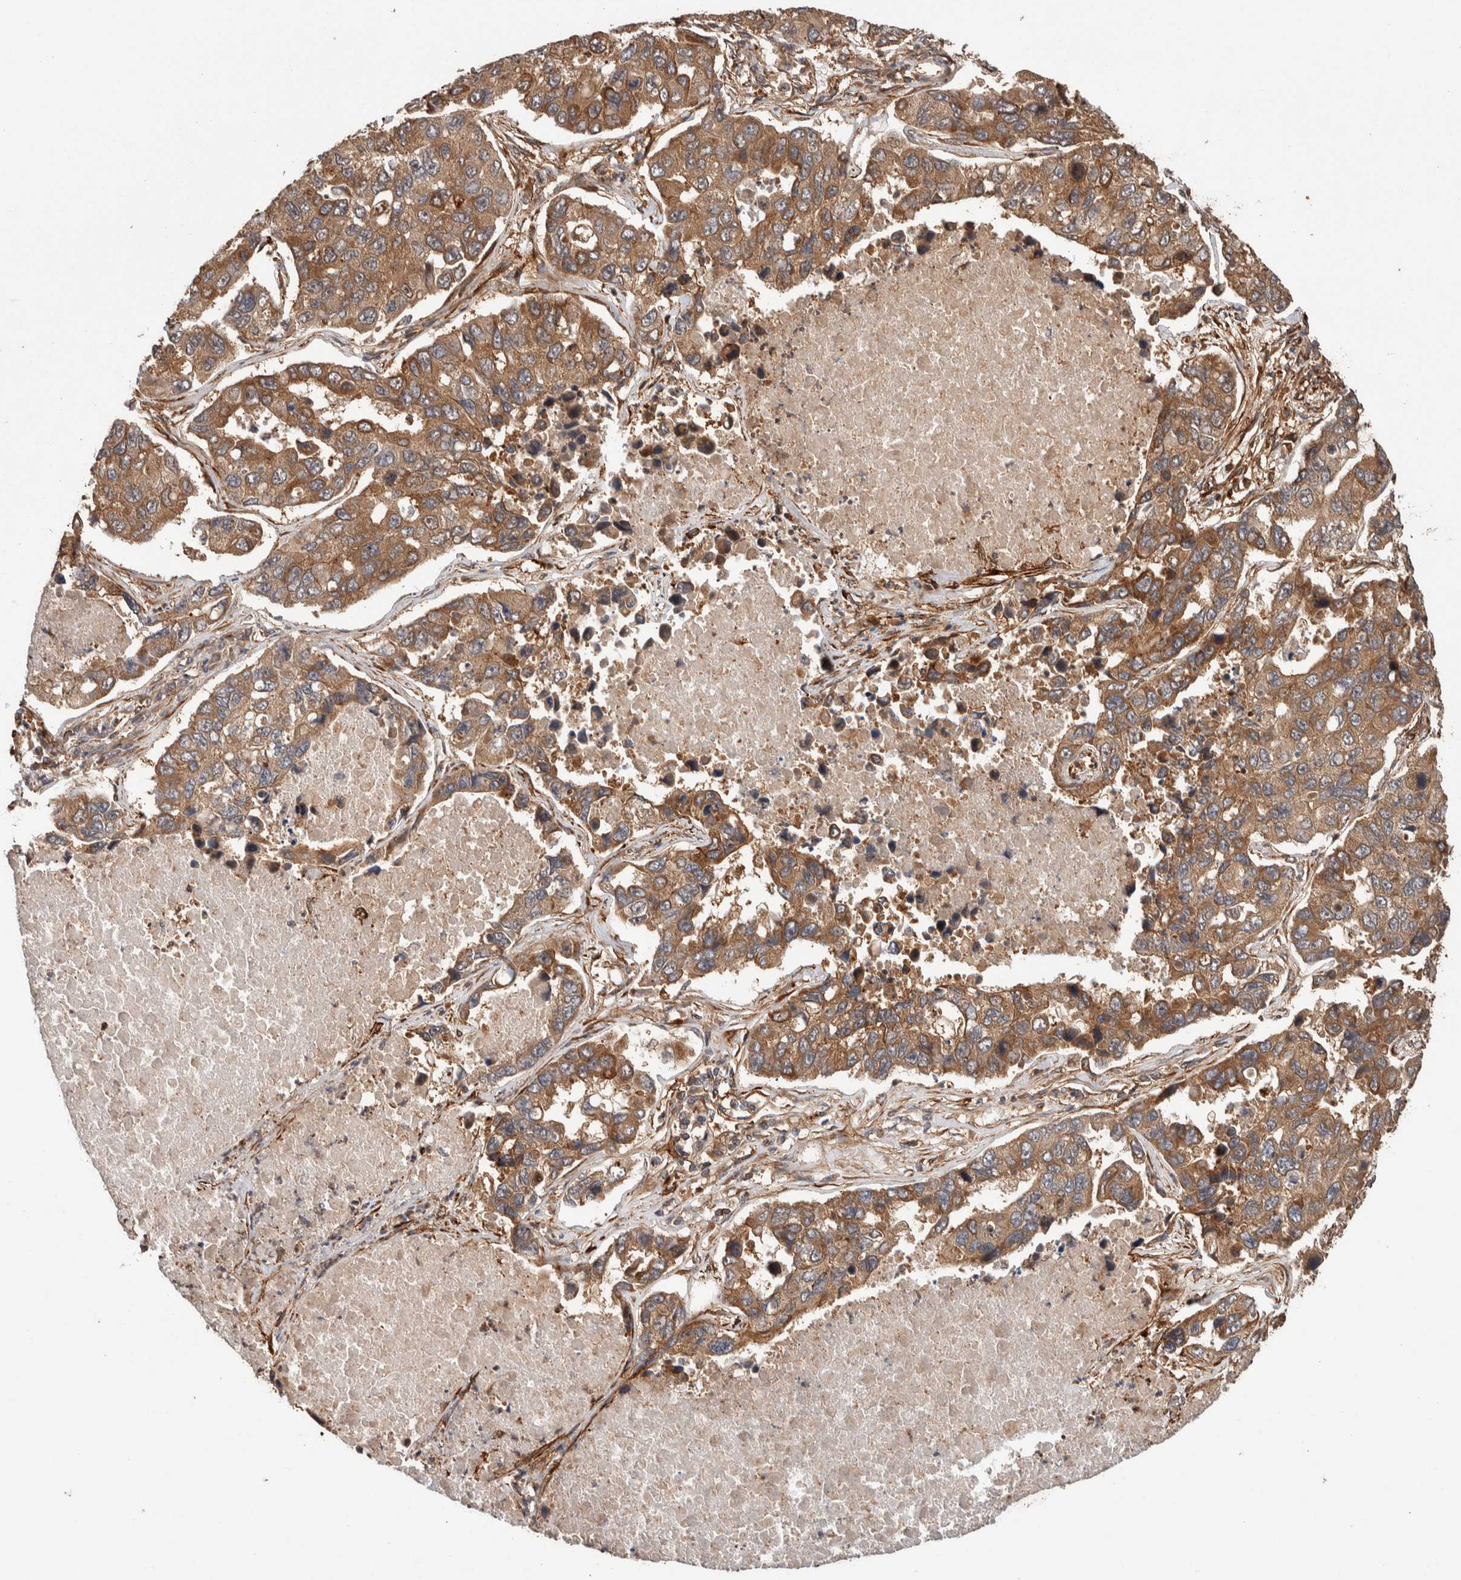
{"staining": {"intensity": "moderate", "quantity": ">75%", "location": "cytoplasmic/membranous"}, "tissue": "lung cancer", "cell_type": "Tumor cells", "image_type": "cancer", "snomed": [{"axis": "morphology", "description": "Adenocarcinoma, NOS"}, {"axis": "topography", "description": "Lung"}], "caption": "This is a photomicrograph of immunohistochemistry staining of lung adenocarcinoma, which shows moderate expression in the cytoplasmic/membranous of tumor cells.", "gene": "SYNRG", "patient": {"sex": "male", "age": 64}}